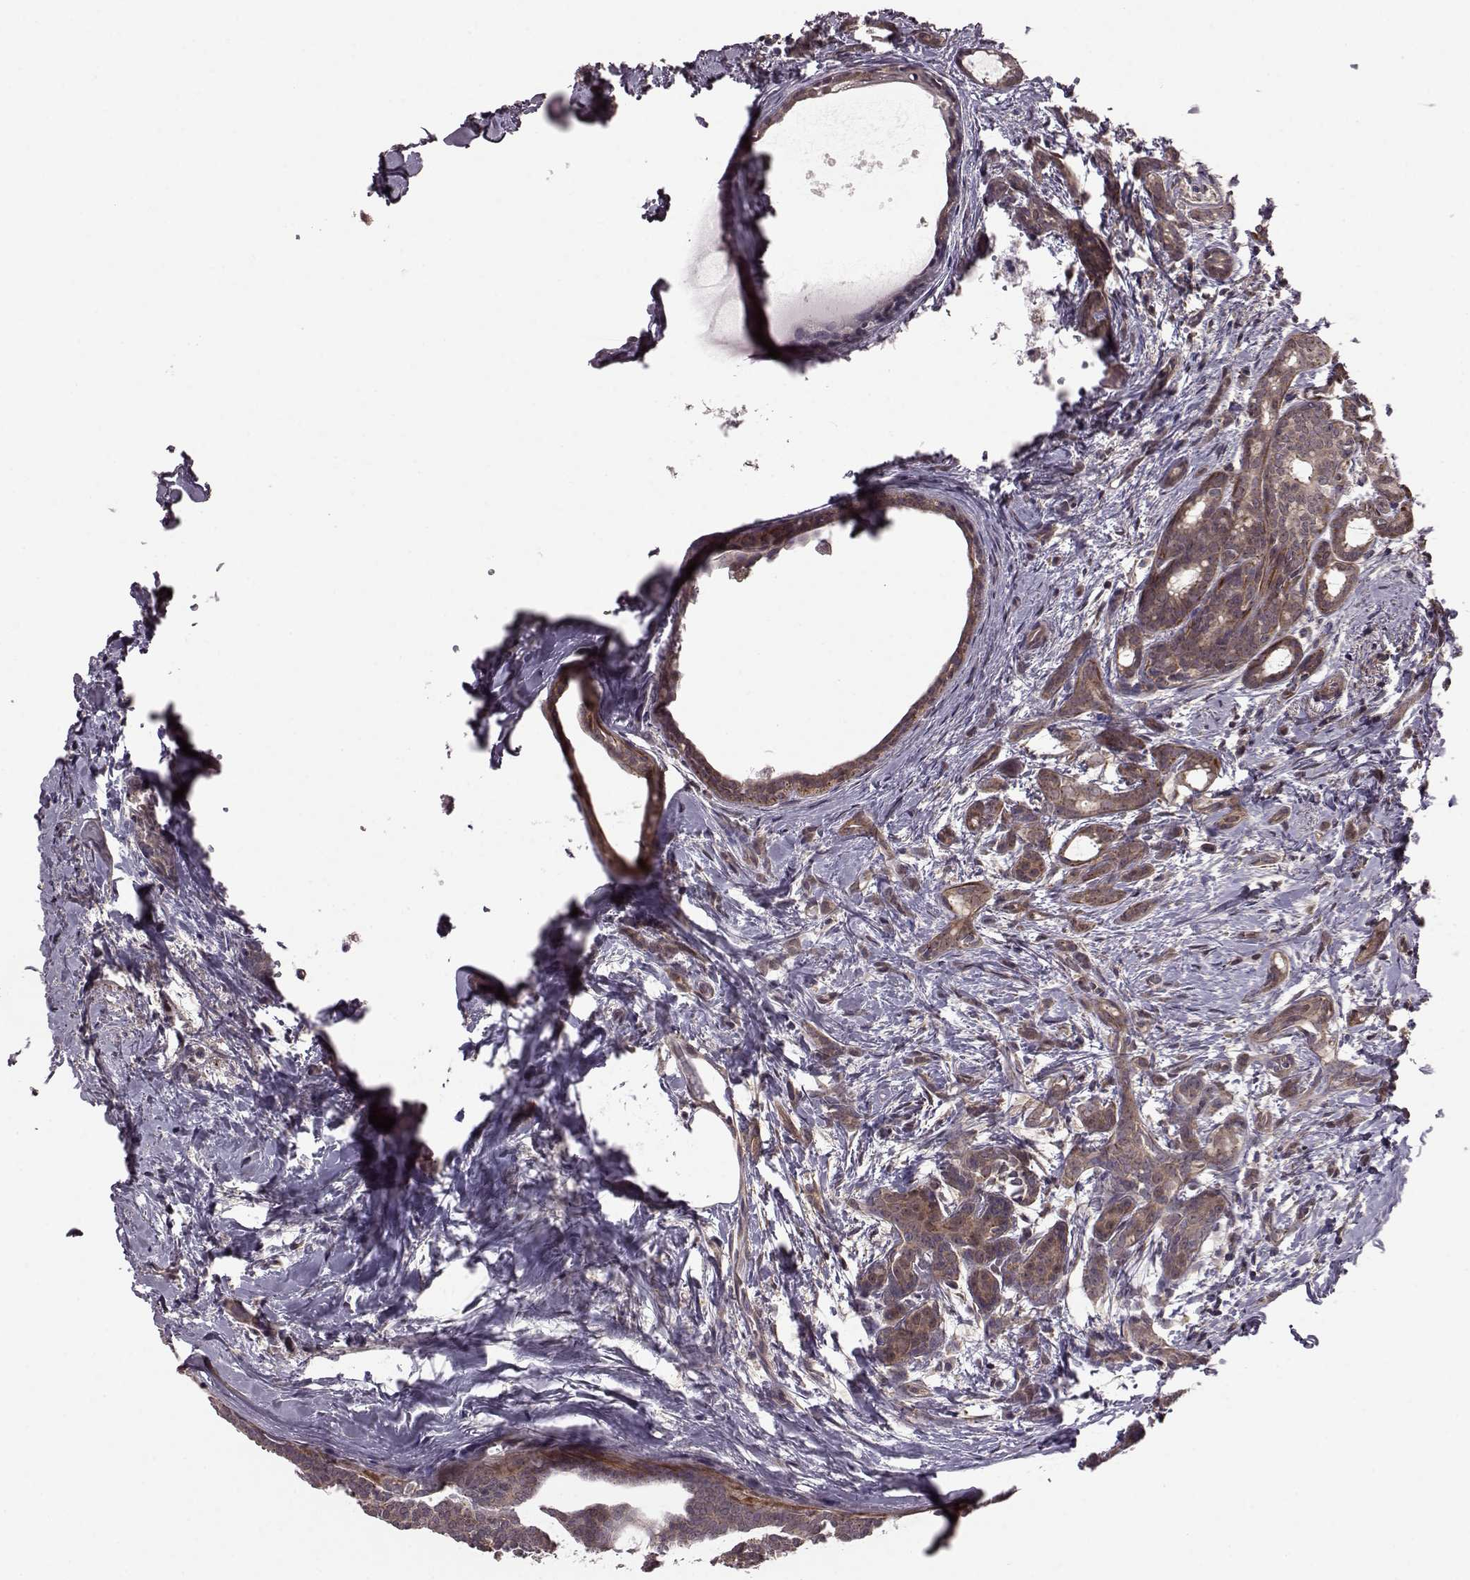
{"staining": {"intensity": "strong", "quantity": "25%-75%", "location": "cytoplasmic/membranous"}, "tissue": "breast cancer", "cell_type": "Tumor cells", "image_type": "cancer", "snomed": [{"axis": "morphology", "description": "Intraductal carcinoma, in situ"}, {"axis": "morphology", "description": "Duct carcinoma"}, {"axis": "morphology", "description": "Lobular carcinoma, in situ"}, {"axis": "topography", "description": "Breast"}], "caption": "The photomicrograph exhibits a brown stain indicating the presence of a protein in the cytoplasmic/membranous of tumor cells in breast cancer (lobular carcinoma in situ).", "gene": "FNIP2", "patient": {"sex": "female", "age": 44}}